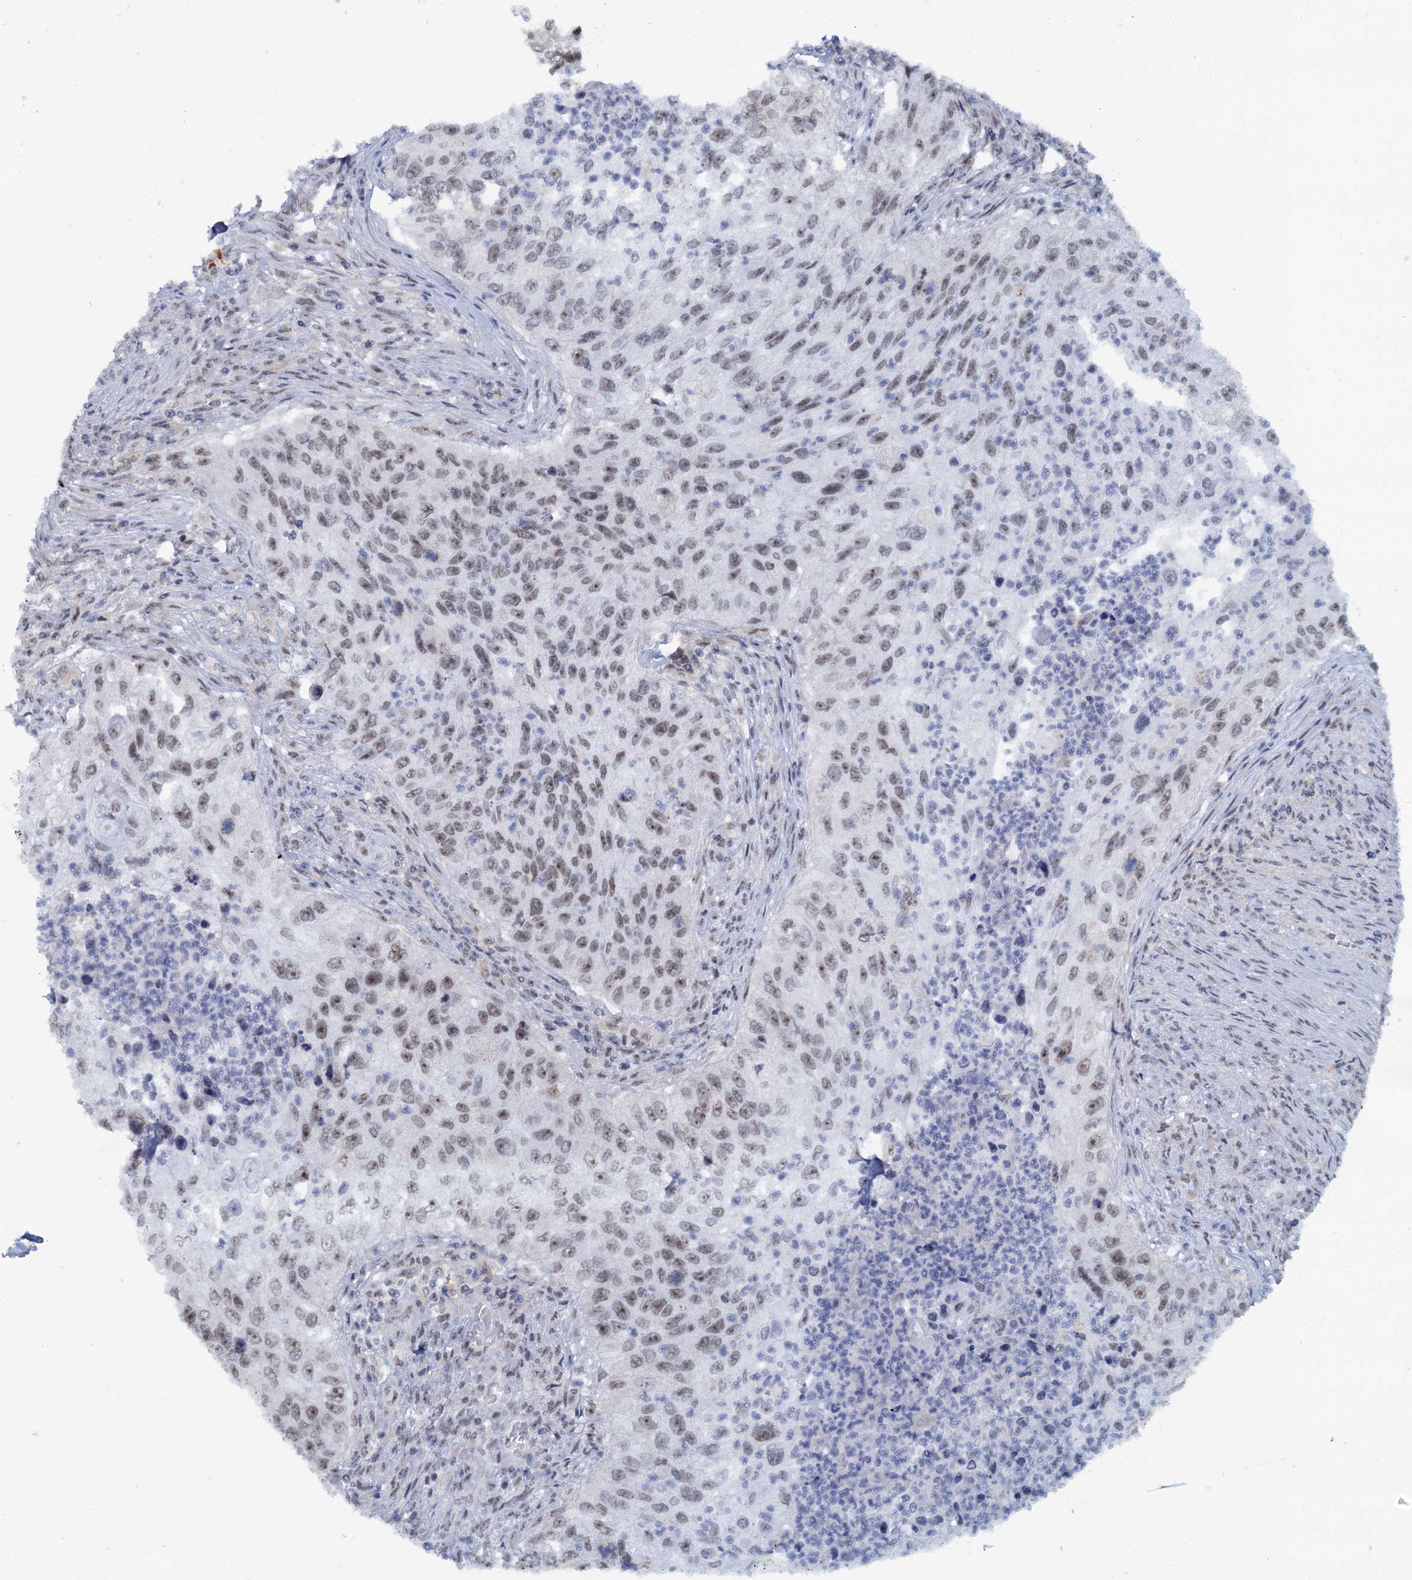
{"staining": {"intensity": "moderate", "quantity": "<25%", "location": "nuclear"}, "tissue": "urothelial cancer", "cell_type": "Tumor cells", "image_type": "cancer", "snomed": [{"axis": "morphology", "description": "Urothelial carcinoma, High grade"}, {"axis": "topography", "description": "Urinary bladder"}], "caption": "The photomicrograph displays immunohistochemical staining of urothelial carcinoma (high-grade). There is moderate nuclear staining is present in approximately <25% of tumor cells.", "gene": "C1D", "patient": {"sex": "female", "age": 60}}